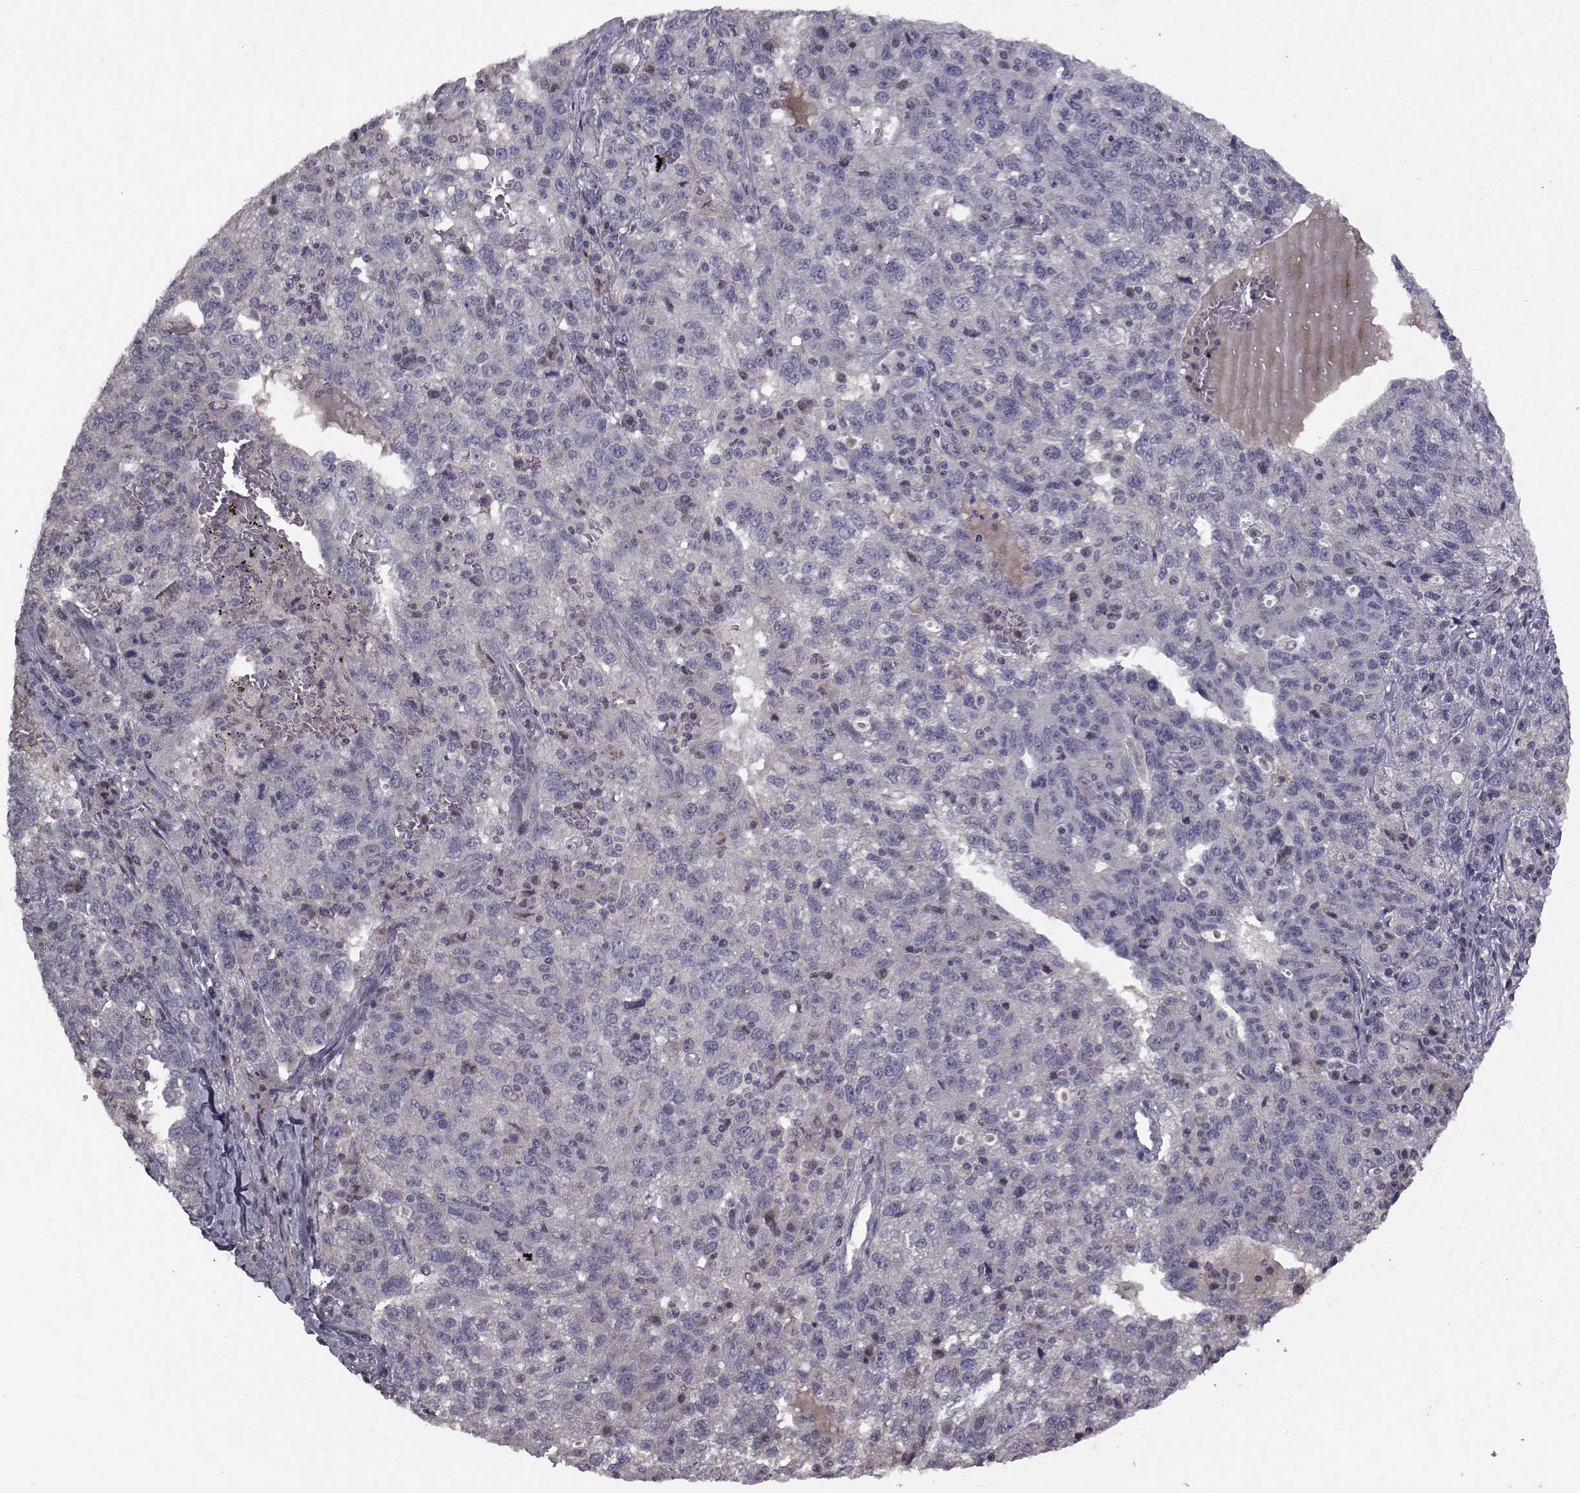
{"staining": {"intensity": "negative", "quantity": "none", "location": "none"}, "tissue": "ovarian cancer", "cell_type": "Tumor cells", "image_type": "cancer", "snomed": [{"axis": "morphology", "description": "Cystadenocarcinoma, serous, NOS"}, {"axis": "topography", "description": "Ovary"}], "caption": "Immunohistochemistry (IHC) micrograph of neoplastic tissue: ovarian cancer (serous cystadenocarcinoma) stained with DAB demonstrates no significant protein positivity in tumor cells.", "gene": "FDXR", "patient": {"sex": "female", "age": 71}}